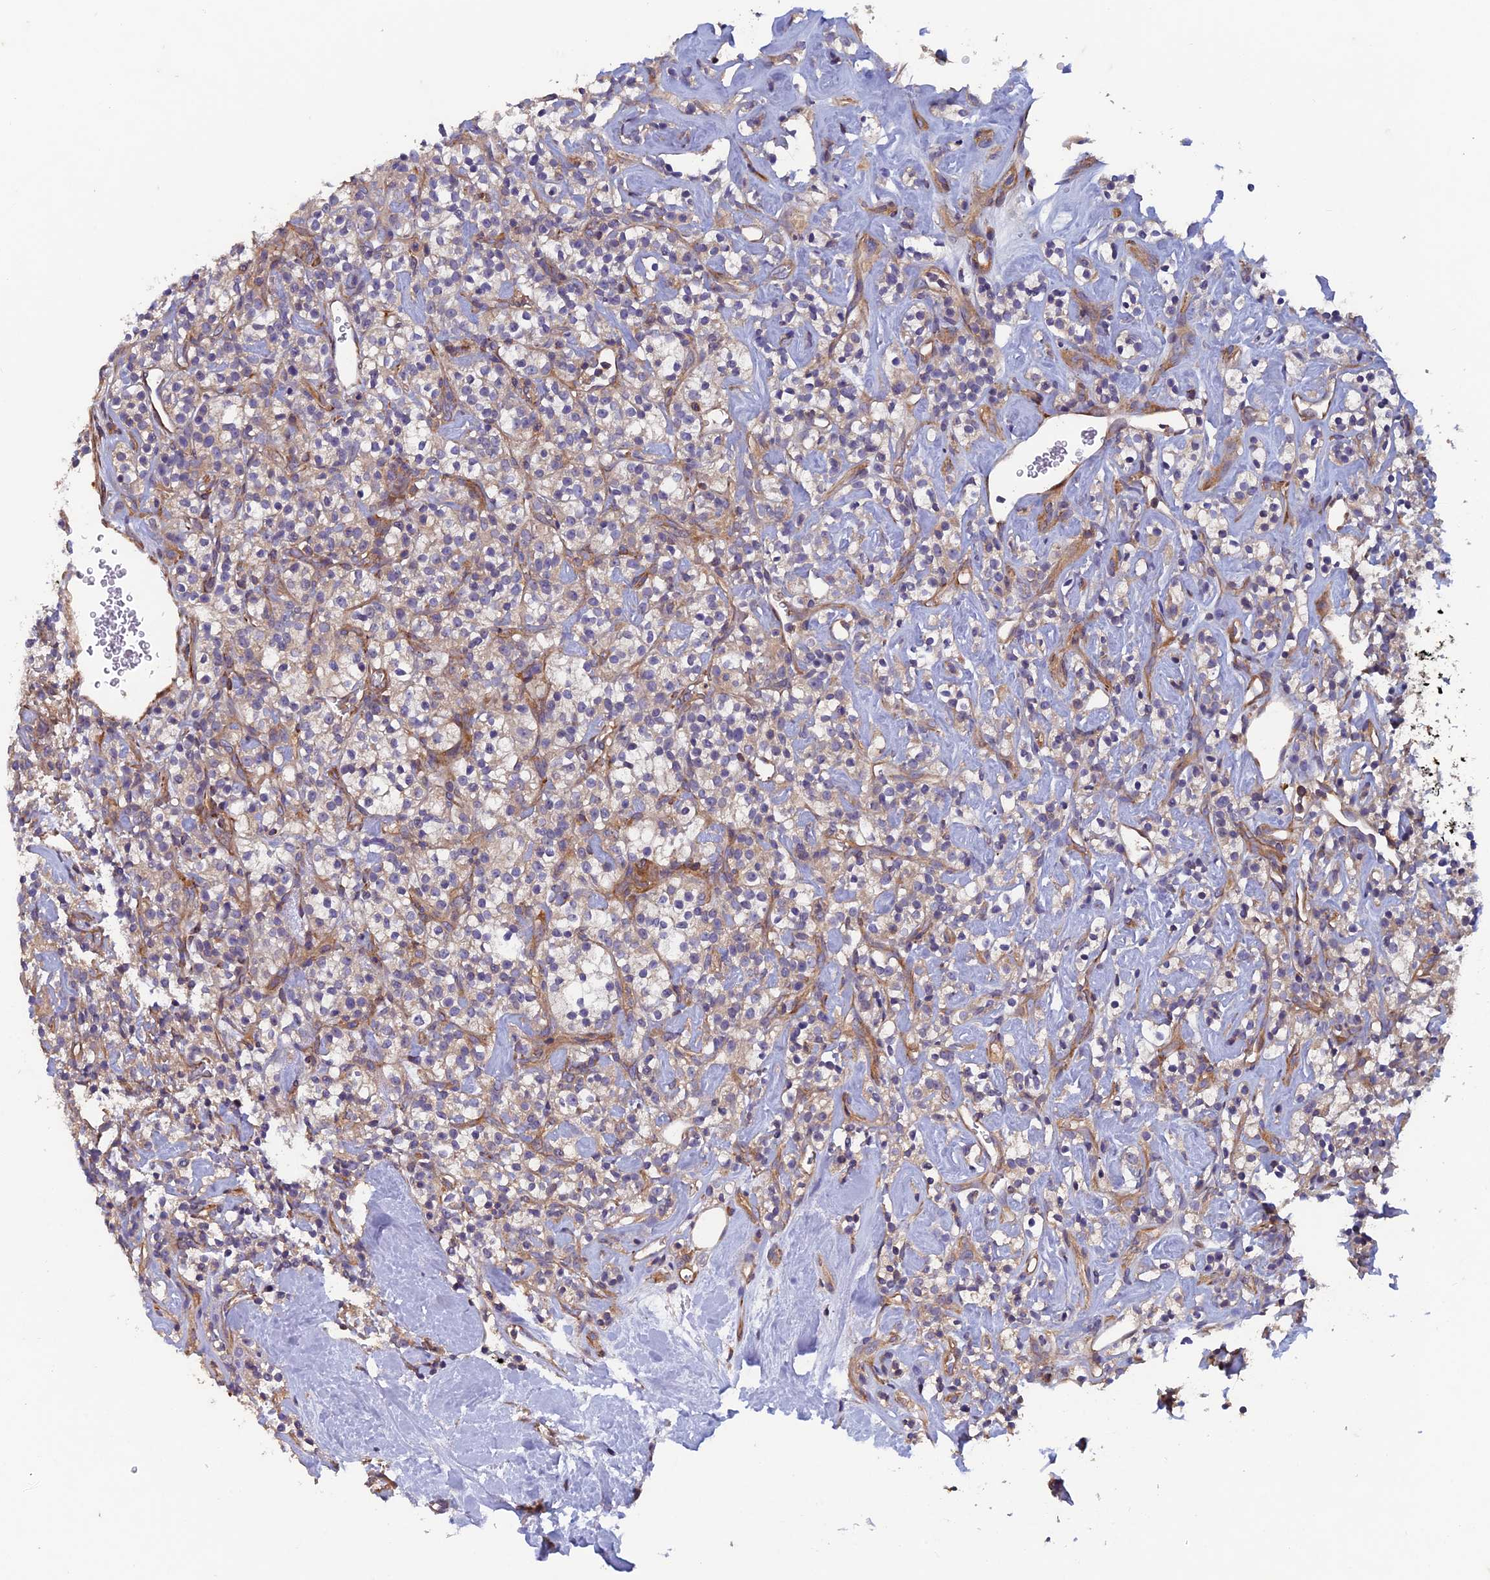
{"staining": {"intensity": "weak", "quantity": "25%-75%", "location": "cytoplasmic/membranous"}, "tissue": "renal cancer", "cell_type": "Tumor cells", "image_type": "cancer", "snomed": [{"axis": "morphology", "description": "Adenocarcinoma, NOS"}, {"axis": "topography", "description": "Kidney"}], "caption": "Adenocarcinoma (renal) stained for a protein displays weak cytoplasmic/membranous positivity in tumor cells.", "gene": "NCAPG", "patient": {"sex": "male", "age": 77}}